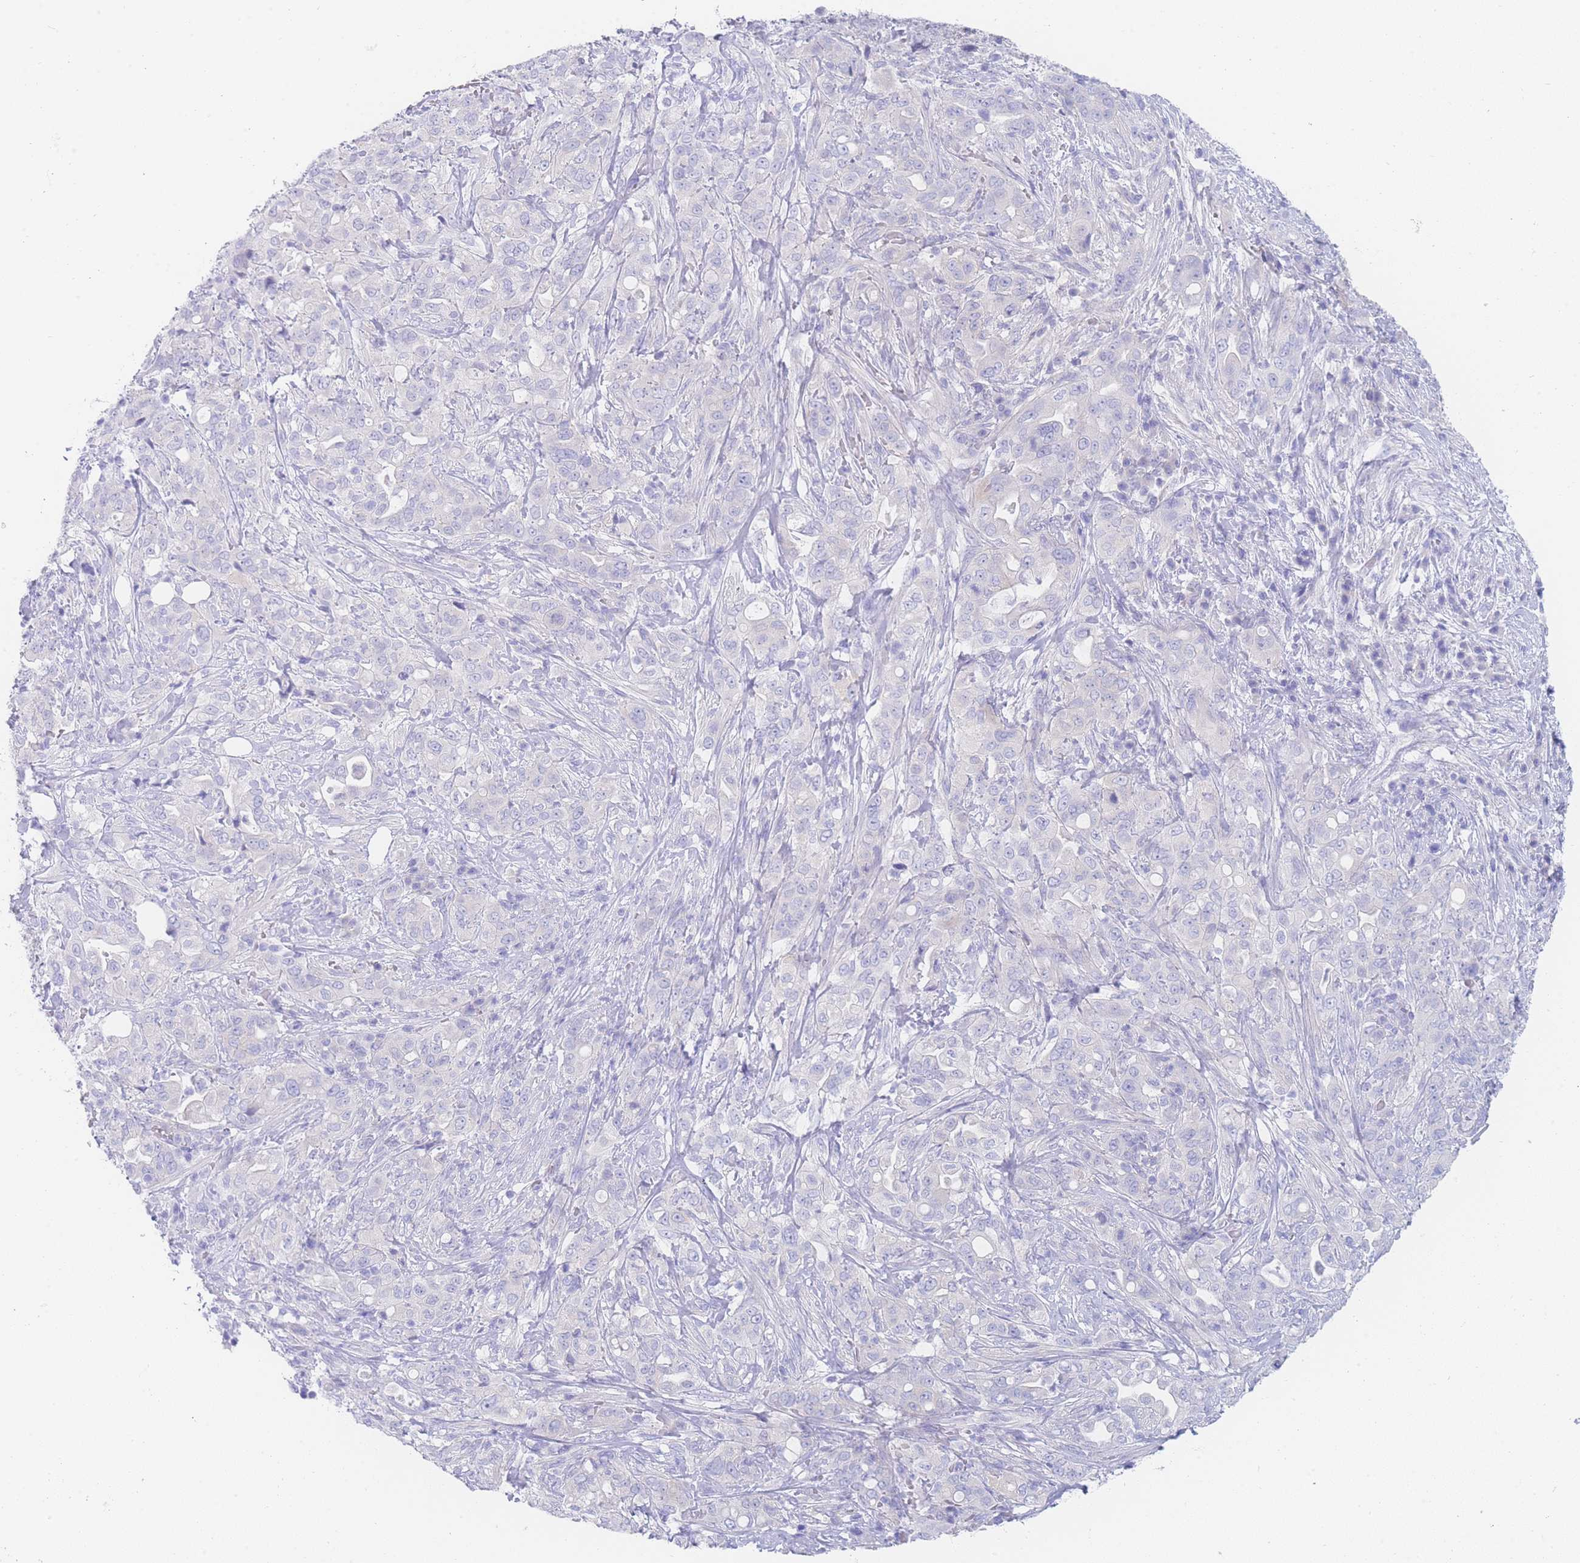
{"staining": {"intensity": "negative", "quantity": "none", "location": "none"}, "tissue": "pancreatic cancer", "cell_type": "Tumor cells", "image_type": "cancer", "snomed": [{"axis": "morphology", "description": "Normal tissue, NOS"}, {"axis": "morphology", "description": "Adenocarcinoma, NOS"}, {"axis": "topography", "description": "Lymph node"}, {"axis": "topography", "description": "Pancreas"}], "caption": "High power microscopy micrograph of an immunohistochemistry image of pancreatic cancer, revealing no significant expression in tumor cells.", "gene": "LZTFL1", "patient": {"sex": "female", "age": 67}}